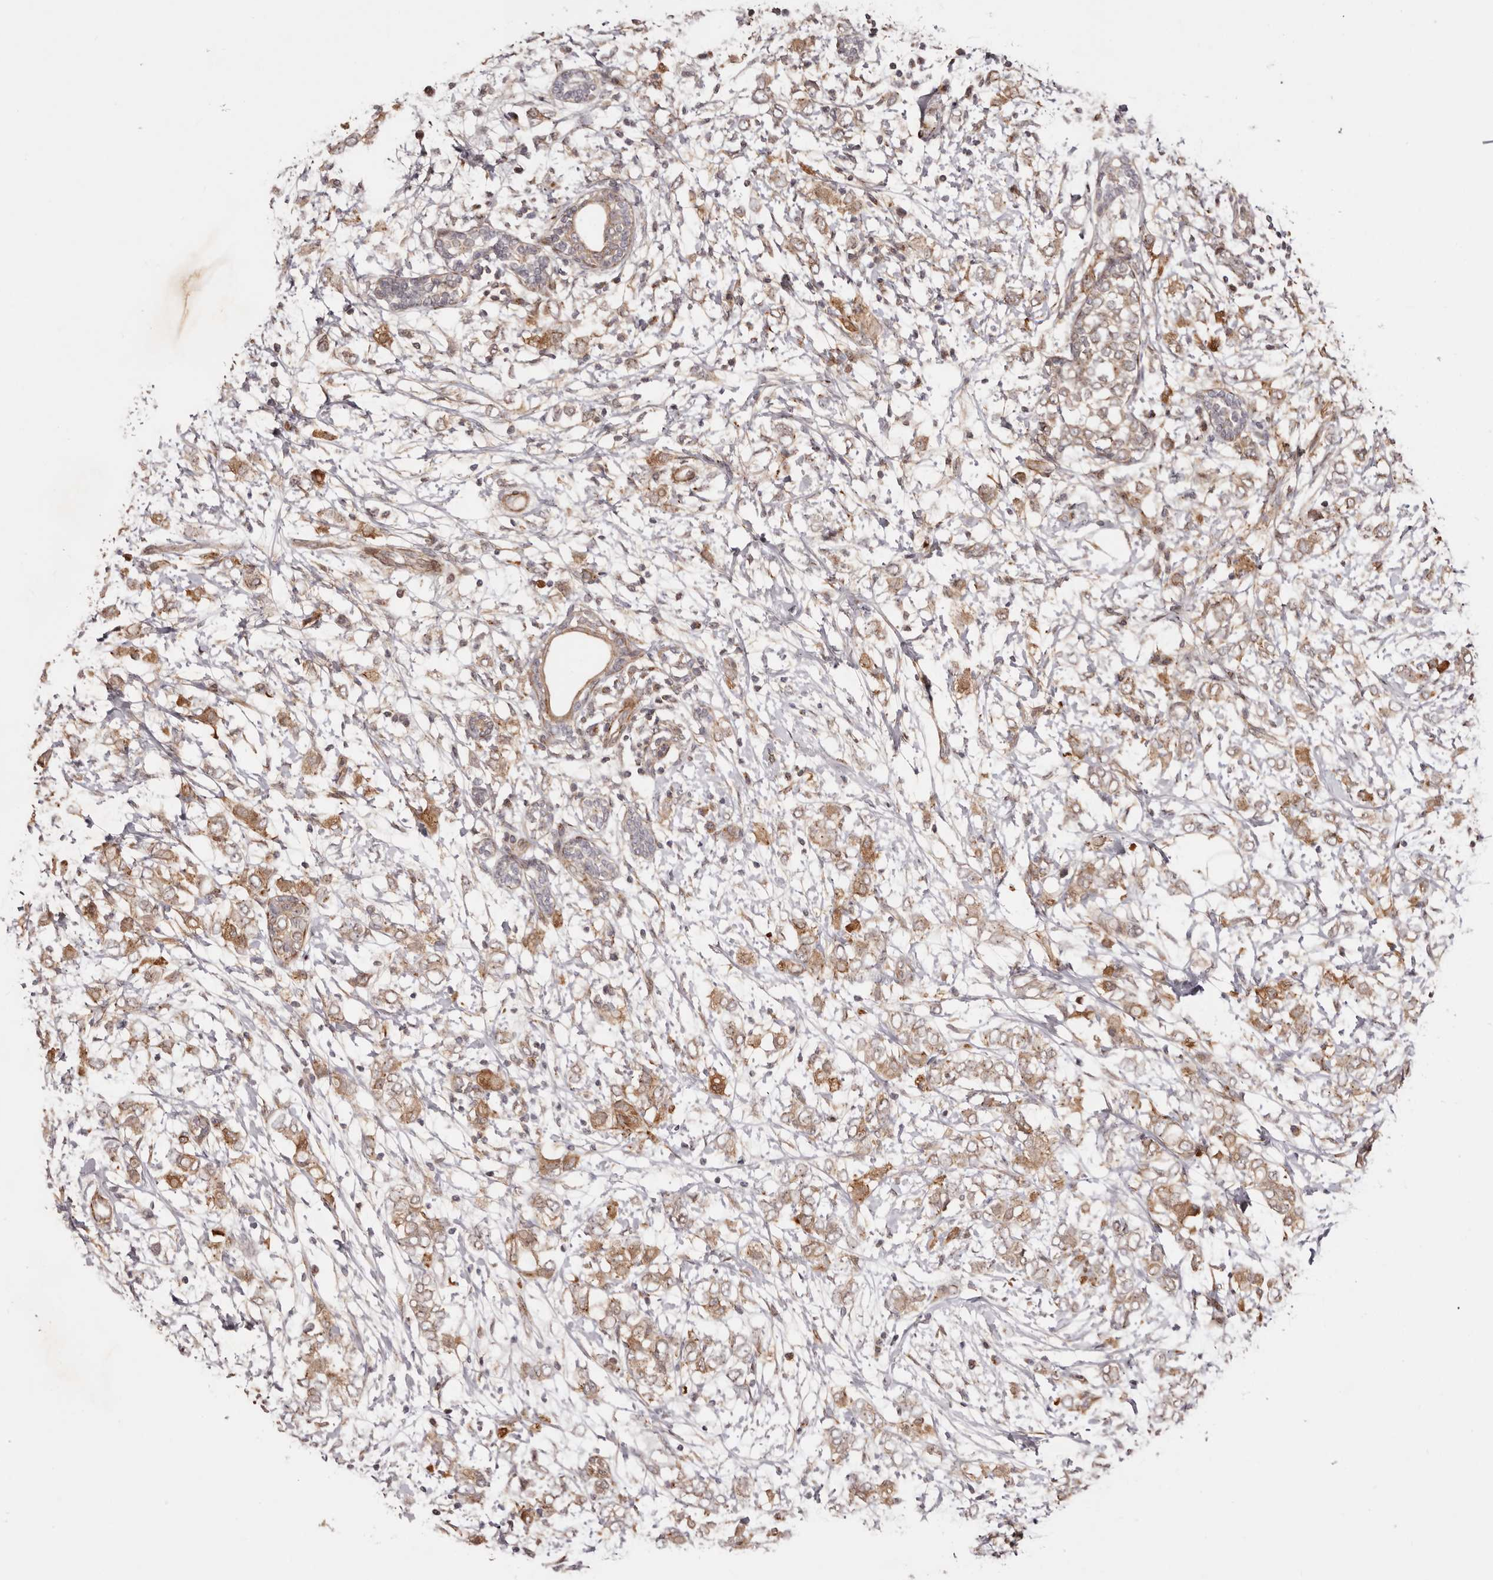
{"staining": {"intensity": "moderate", "quantity": ">75%", "location": "cytoplasmic/membranous"}, "tissue": "breast cancer", "cell_type": "Tumor cells", "image_type": "cancer", "snomed": [{"axis": "morphology", "description": "Normal tissue, NOS"}, {"axis": "morphology", "description": "Lobular carcinoma"}, {"axis": "topography", "description": "Breast"}], "caption": "IHC (DAB) staining of human breast cancer demonstrates moderate cytoplasmic/membranous protein staining in approximately >75% of tumor cells.", "gene": "MICAL2", "patient": {"sex": "female", "age": 47}}